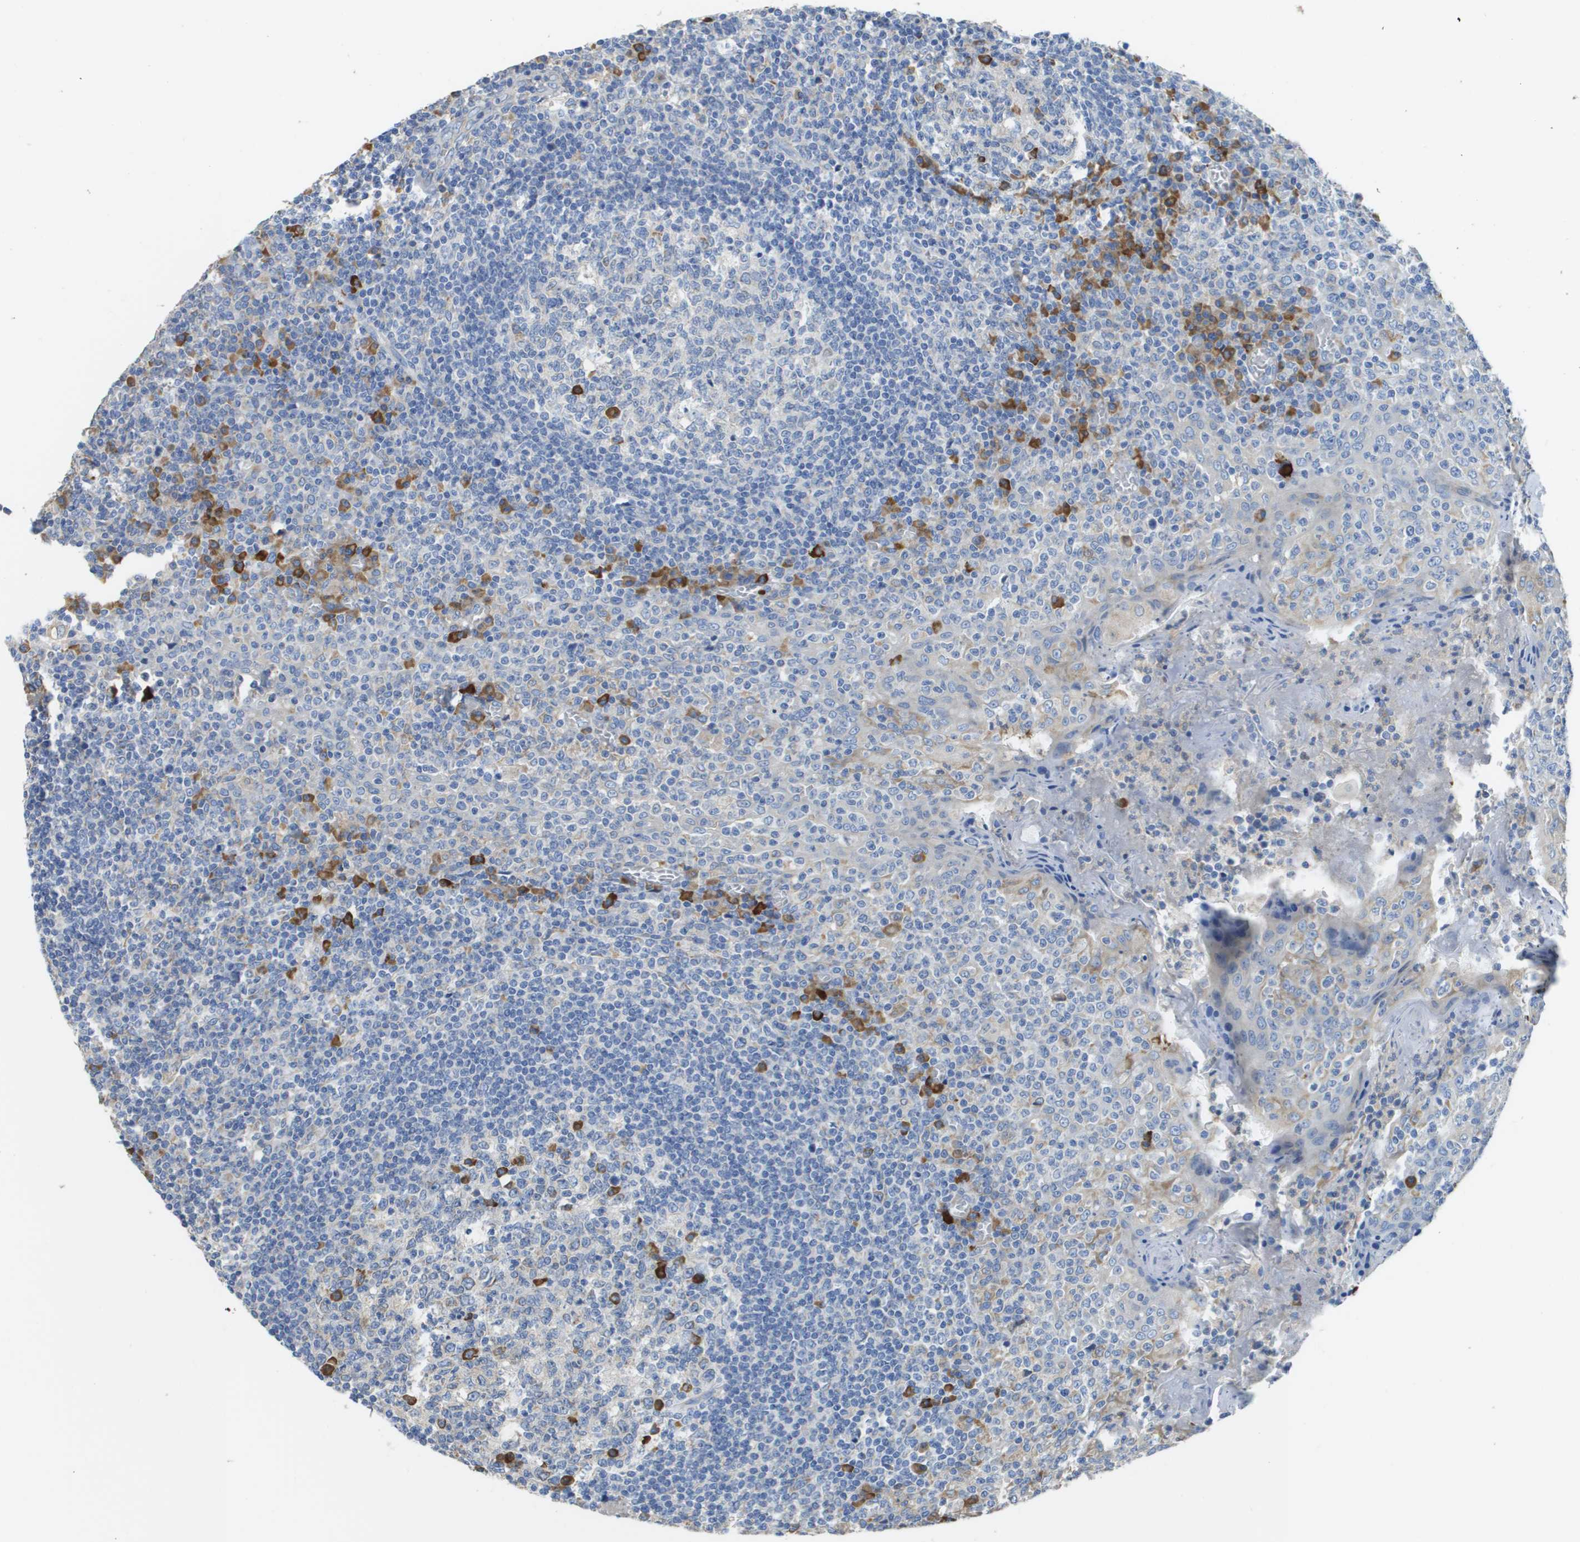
{"staining": {"intensity": "strong", "quantity": "<25%", "location": "cytoplasmic/membranous"}, "tissue": "tonsil", "cell_type": "Germinal center cells", "image_type": "normal", "snomed": [{"axis": "morphology", "description": "Normal tissue, NOS"}, {"axis": "topography", "description": "Tonsil"}], "caption": "Immunohistochemistry (DAB) staining of normal human tonsil shows strong cytoplasmic/membranous protein staining in about <25% of germinal center cells.", "gene": "SDR42E1", "patient": {"sex": "female", "age": 19}}